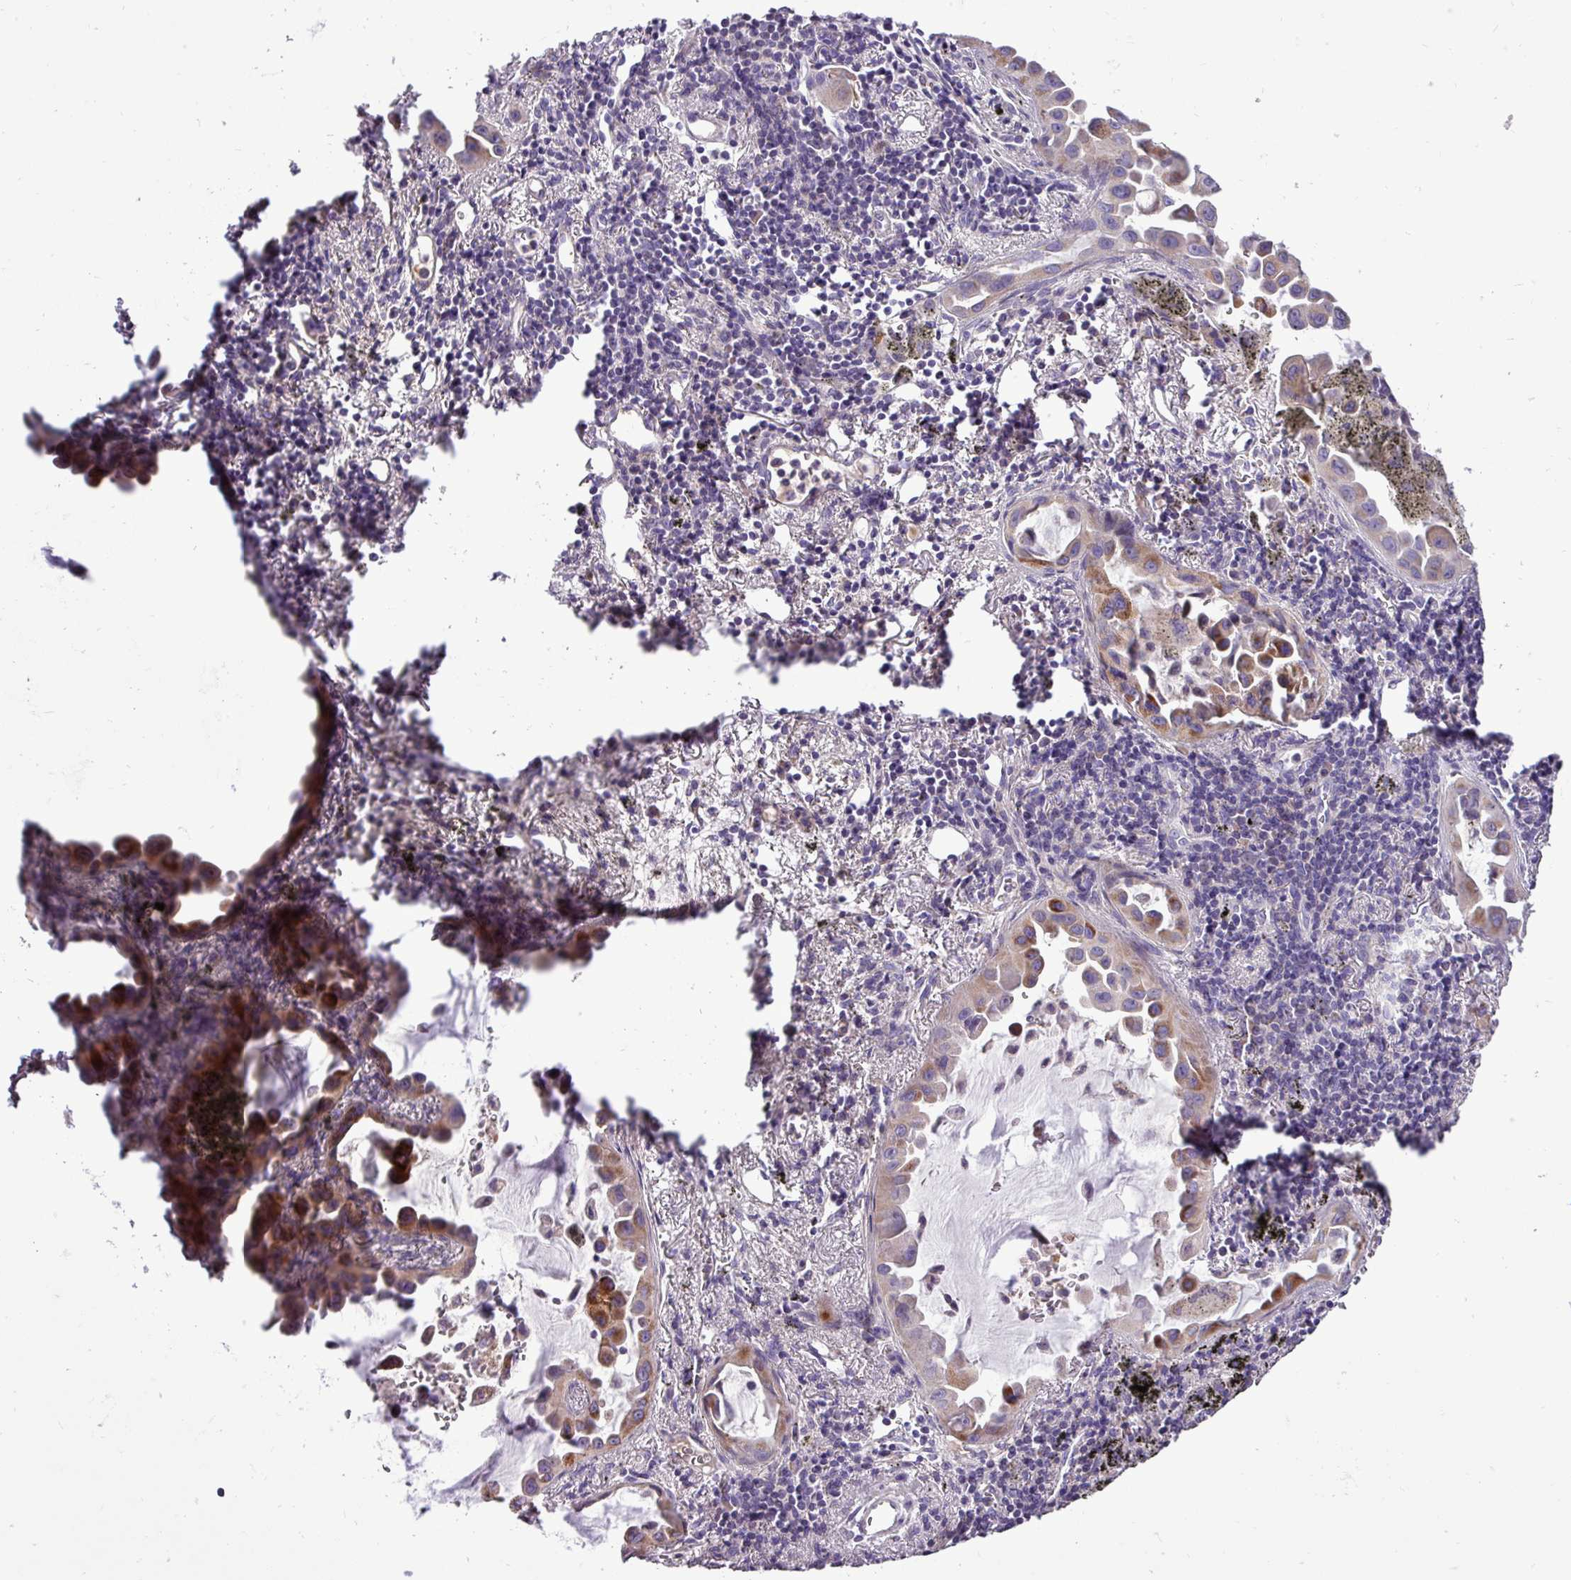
{"staining": {"intensity": "moderate", "quantity": ">75%", "location": "cytoplasmic/membranous"}, "tissue": "lung cancer", "cell_type": "Tumor cells", "image_type": "cancer", "snomed": [{"axis": "morphology", "description": "Adenocarcinoma, NOS"}, {"axis": "topography", "description": "Lung"}], "caption": "Protein staining by immunohistochemistry (IHC) exhibits moderate cytoplasmic/membranous staining in approximately >75% of tumor cells in lung adenocarcinoma.", "gene": "FAM183A", "patient": {"sex": "male", "age": 68}}